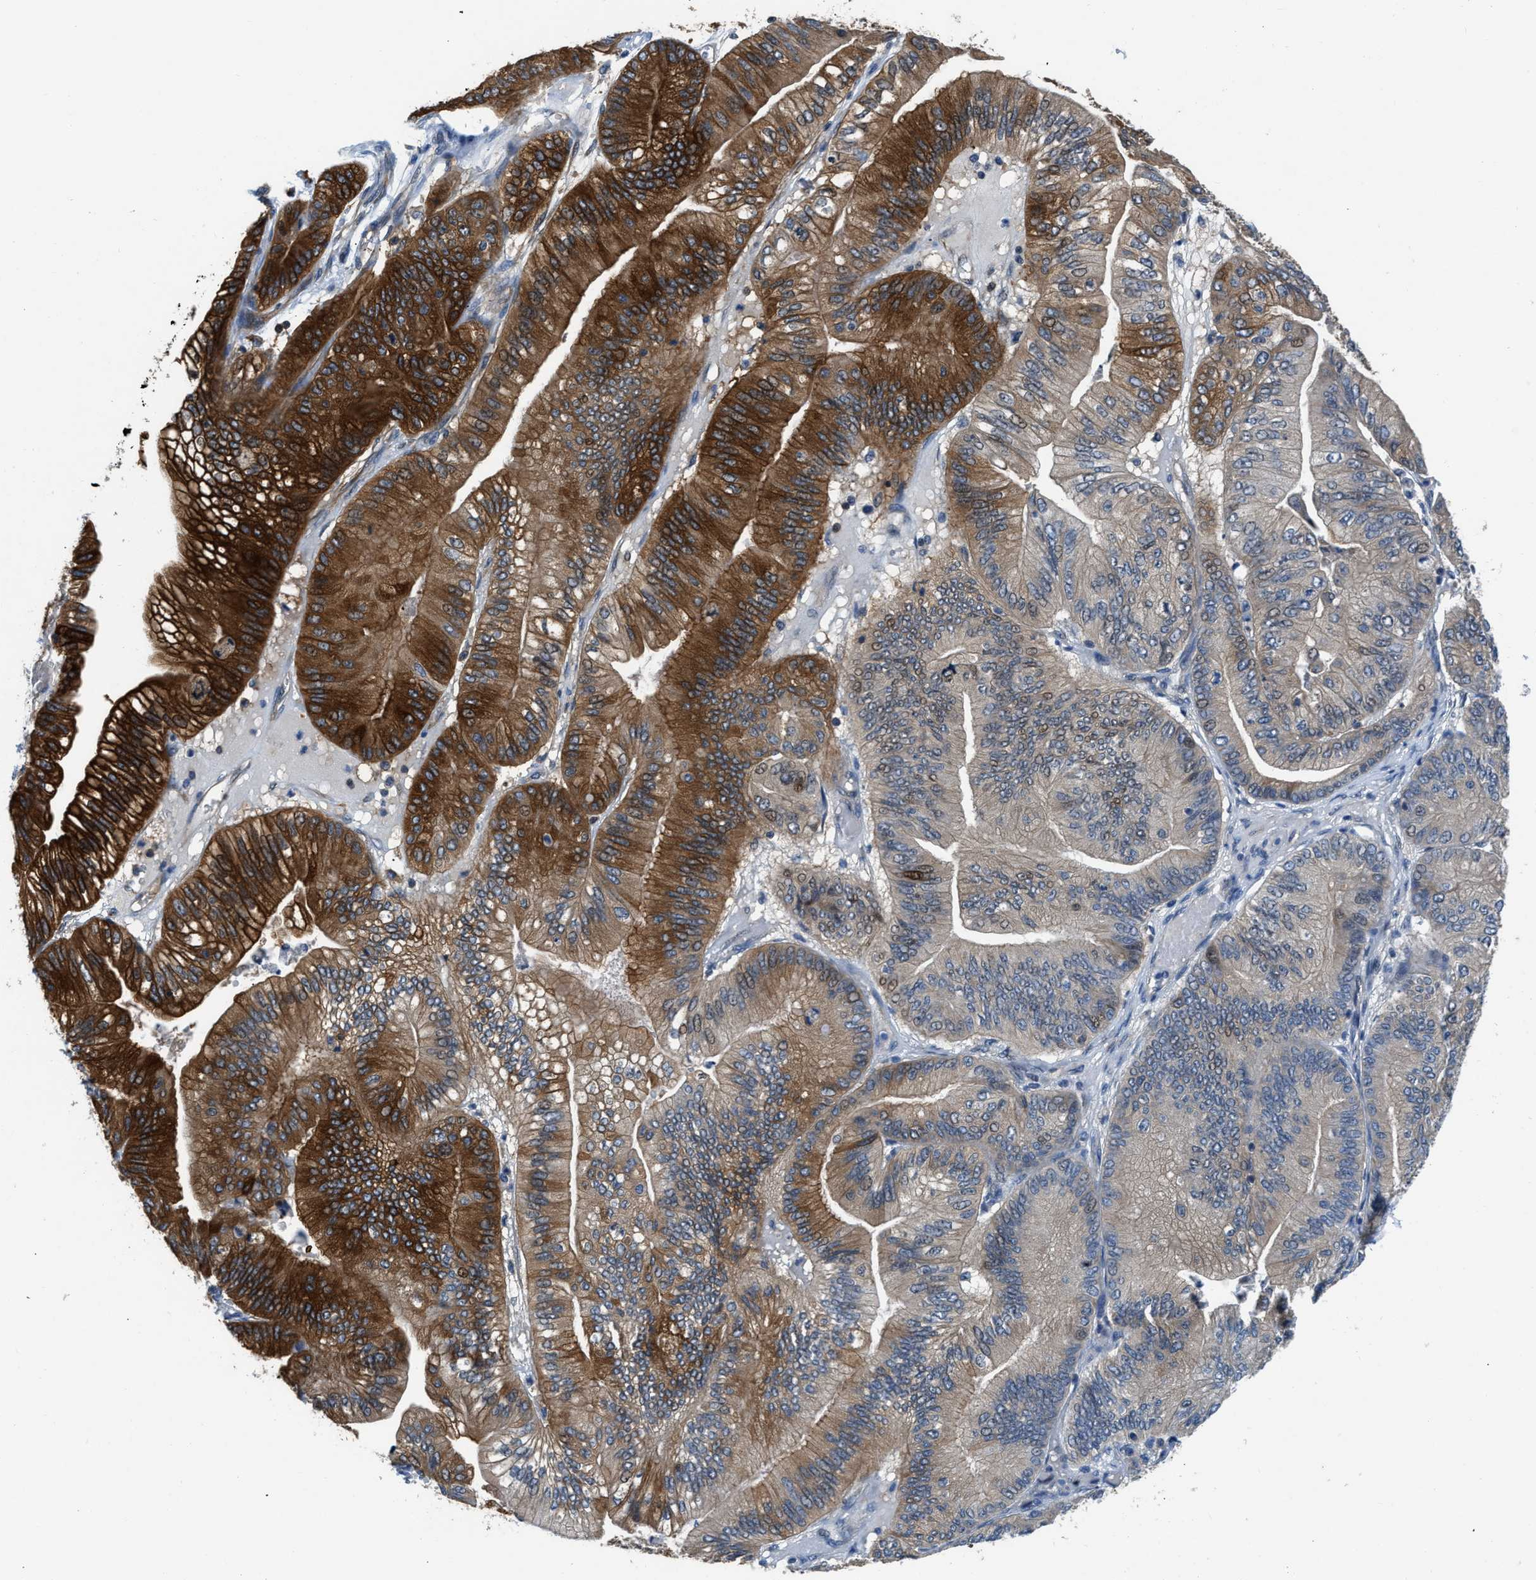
{"staining": {"intensity": "strong", "quantity": "25%-75%", "location": "cytoplasmic/membranous"}, "tissue": "ovarian cancer", "cell_type": "Tumor cells", "image_type": "cancer", "snomed": [{"axis": "morphology", "description": "Cystadenocarcinoma, mucinous, NOS"}, {"axis": "topography", "description": "Ovary"}], "caption": "An image of human ovarian mucinous cystadenocarcinoma stained for a protein shows strong cytoplasmic/membranous brown staining in tumor cells.", "gene": "PFKP", "patient": {"sex": "female", "age": 61}}